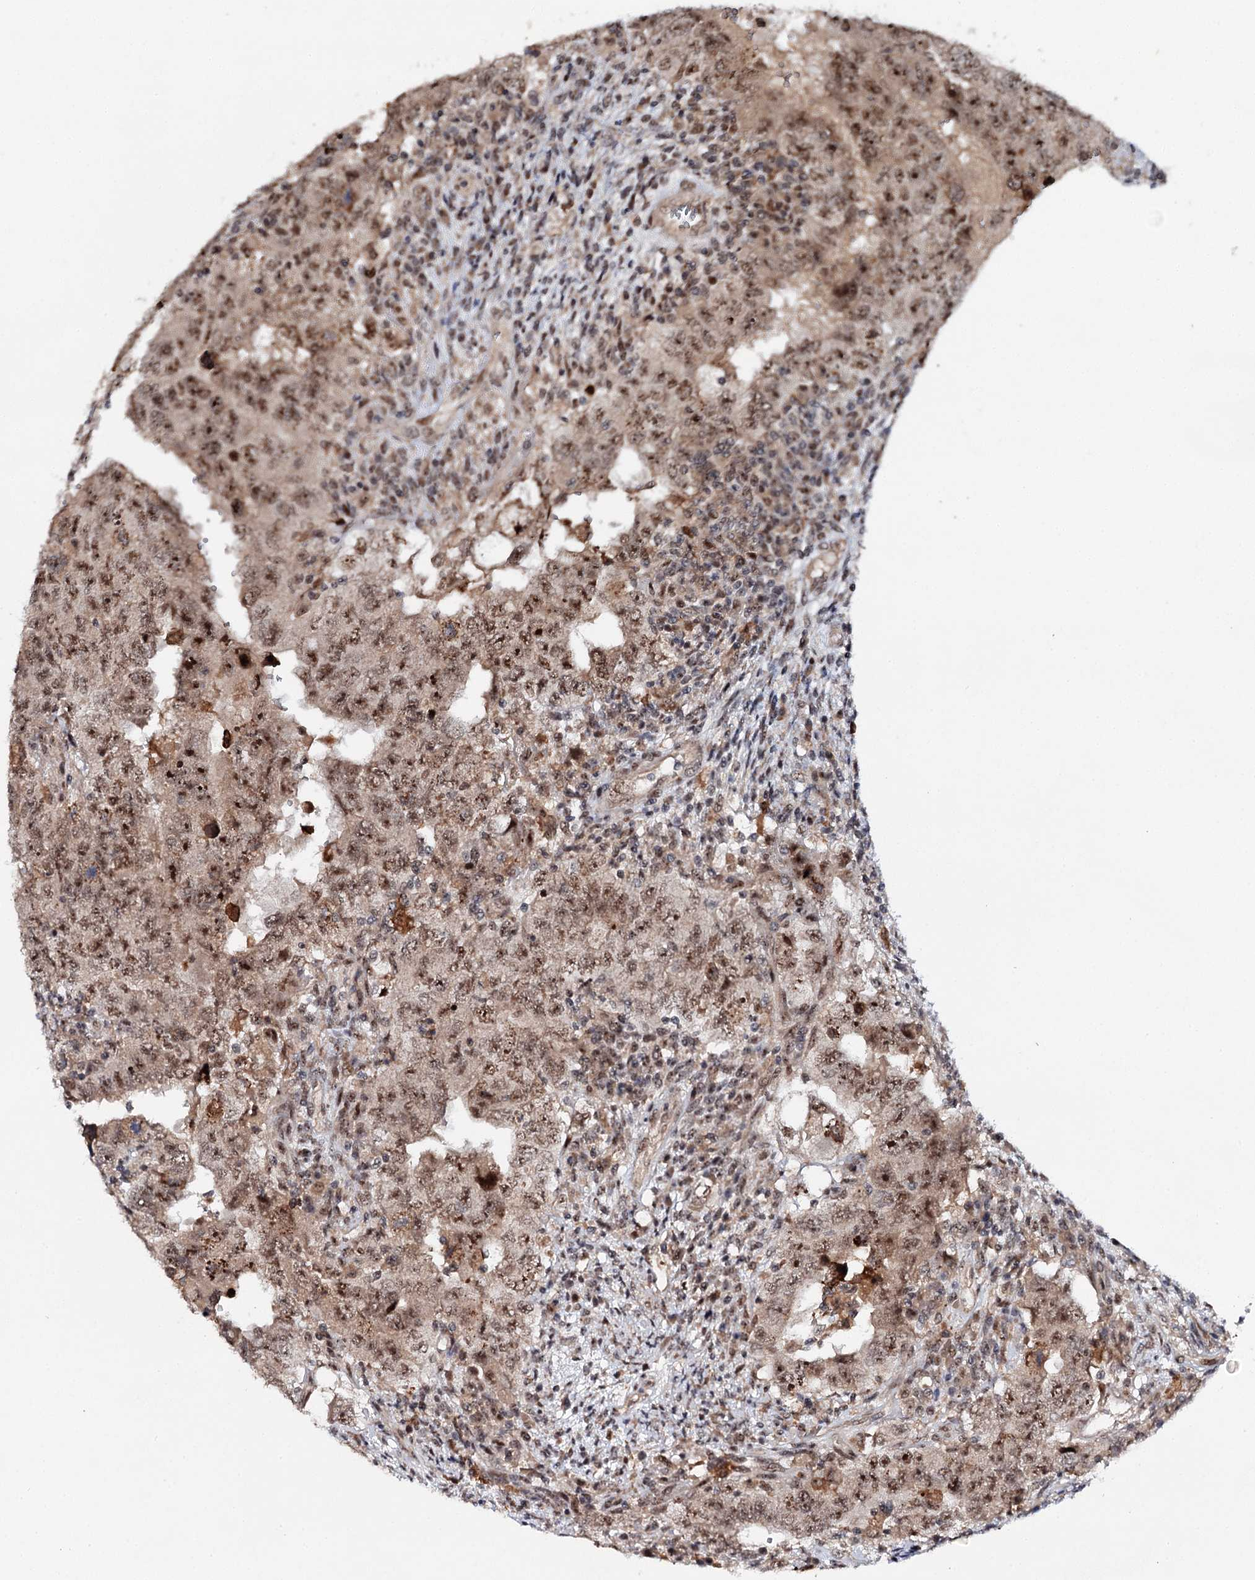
{"staining": {"intensity": "moderate", "quantity": ">75%", "location": "cytoplasmic/membranous,nuclear"}, "tissue": "testis cancer", "cell_type": "Tumor cells", "image_type": "cancer", "snomed": [{"axis": "morphology", "description": "Carcinoma, Embryonal, NOS"}, {"axis": "topography", "description": "Testis"}], "caption": "A brown stain labels moderate cytoplasmic/membranous and nuclear expression of a protein in human testis cancer (embryonal carcinoma) tumor cells.", "gene": "BUD13", "patient": {"sex": "male", "age": 26}}